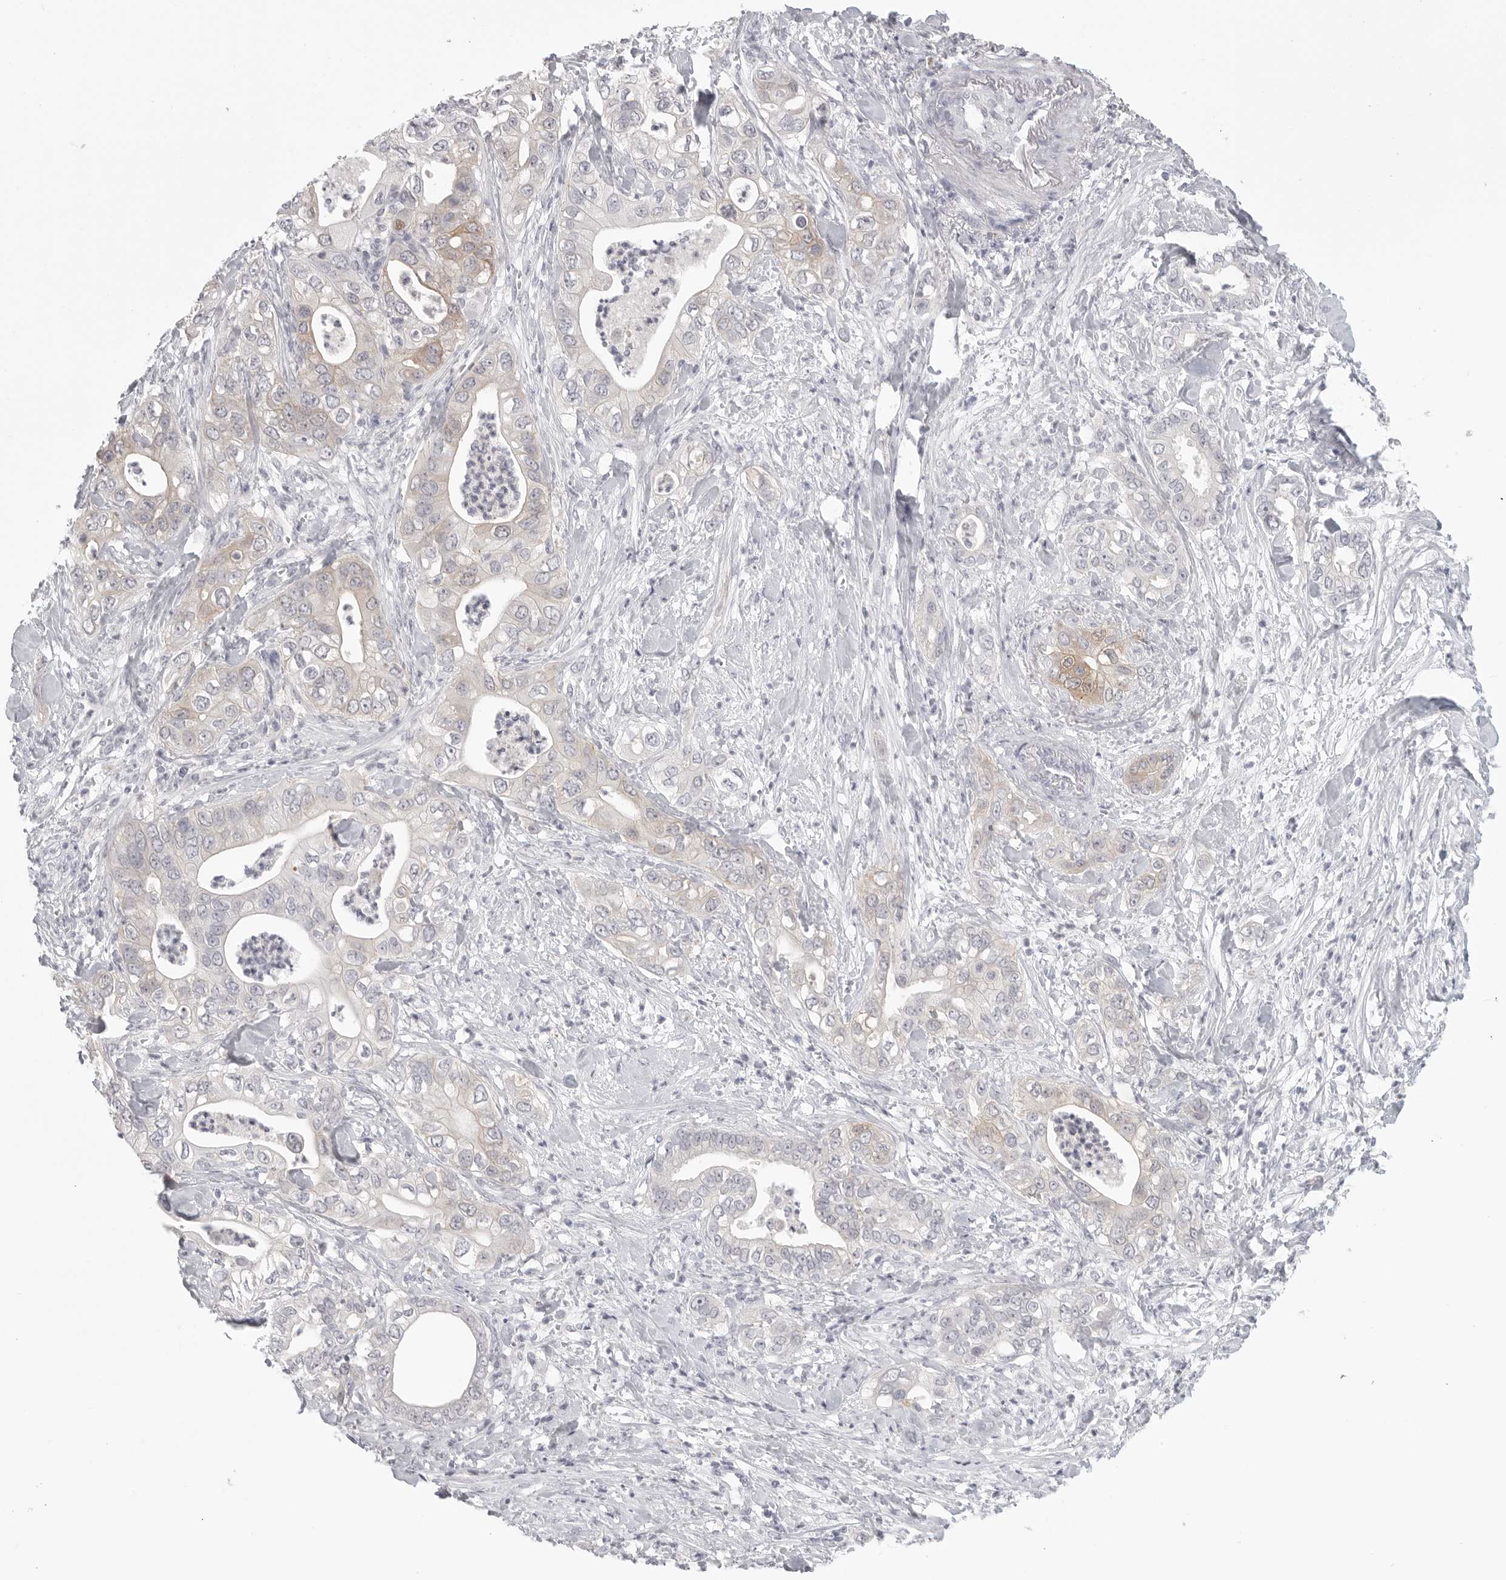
{"staining": {"intensity": "weak", "quantity": "25%-75%", "location": "cytoplasmic/membranous"}, "tissue": "pancreatic cancer", "cell_type": "Tumor cells", "image_type": "cancer", "snomed": [{"axis": "morphology", "description": "Adenocarcinoma, NOS"}, {"axis": "topography", "description": "Pancreas"}], "caption": "Immunohistochemical staining of pancreatic cancer (adenocarcinoma) shows low levels of weak cytoplasmic/membranous protein staining in about 25%-75% of tumor cells.", "gene": "HMGCS2", "patient": {"sex": "female", "age": 78}}